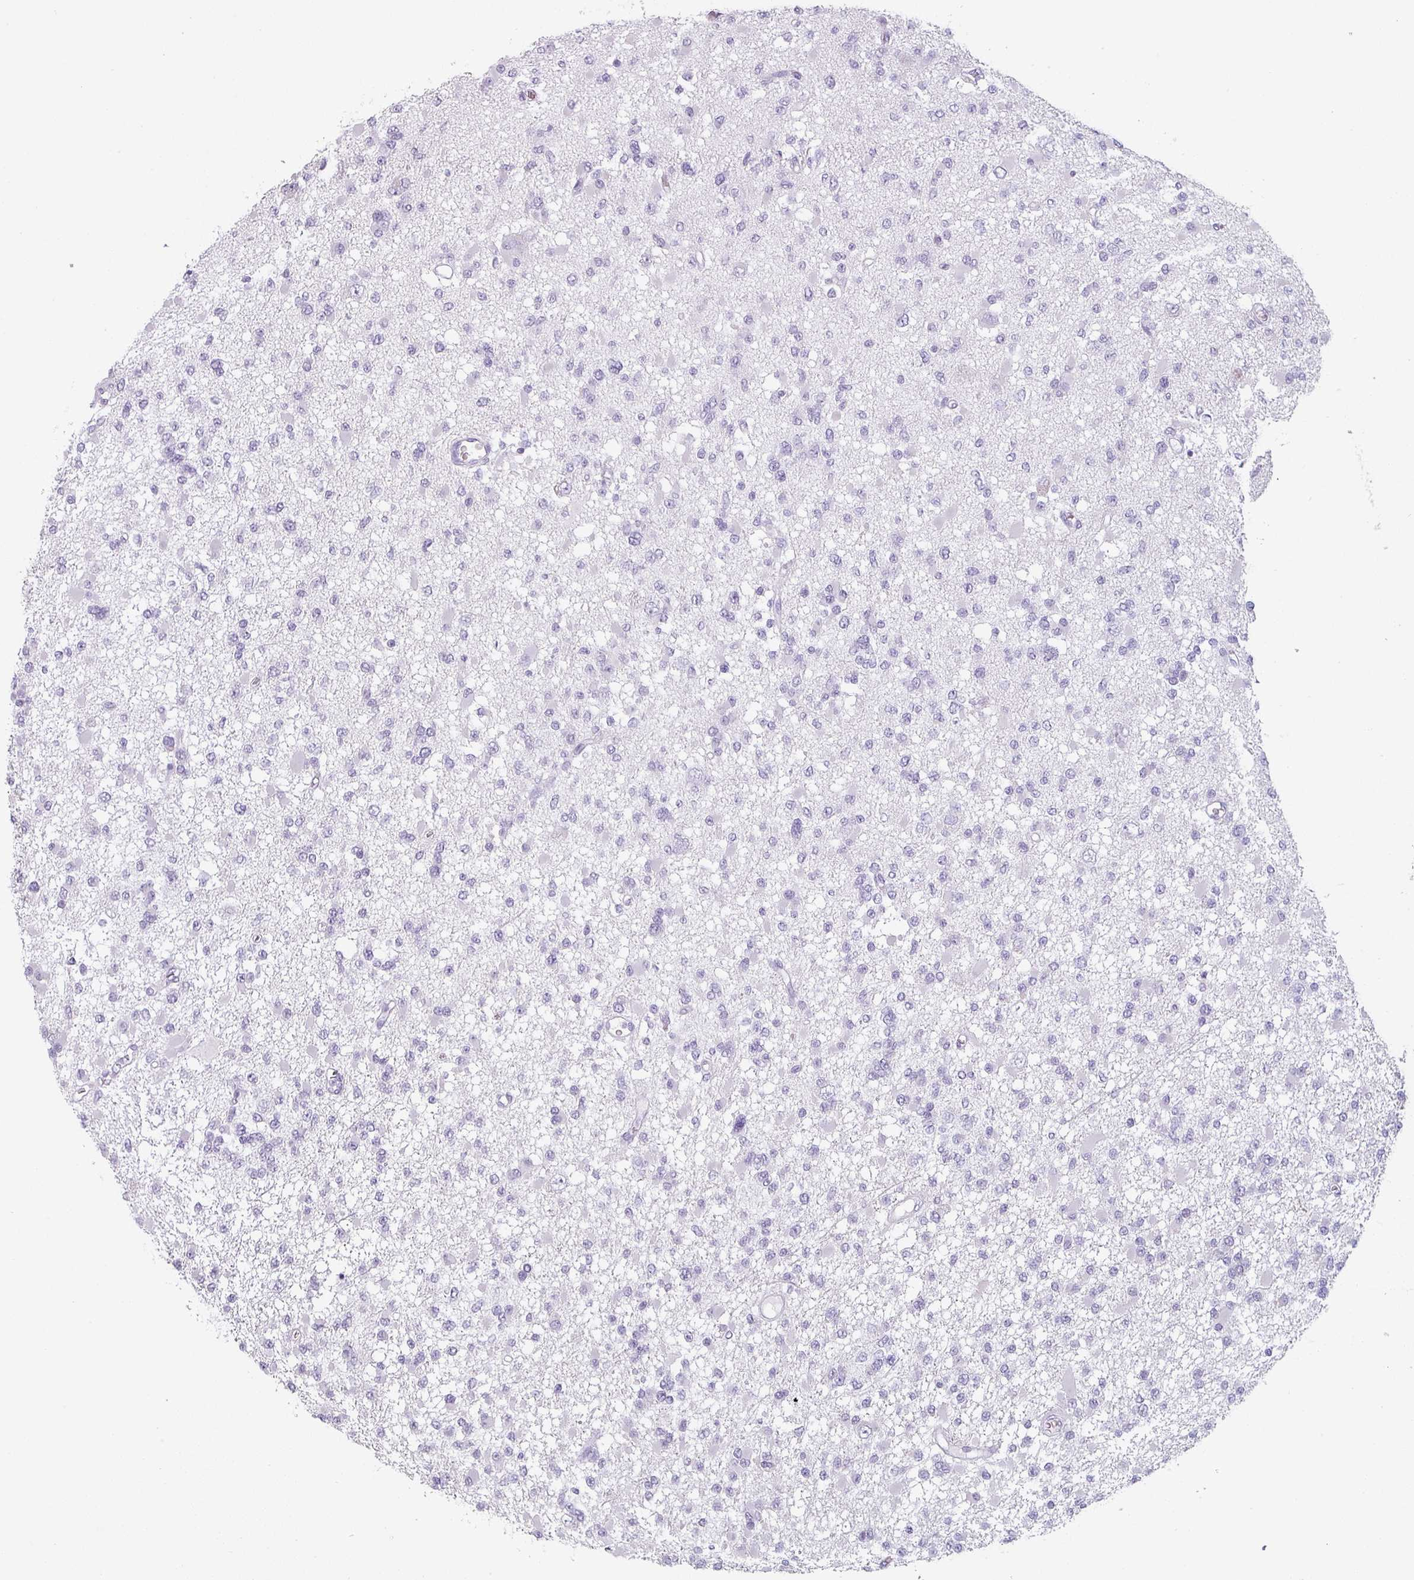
{"staining": {"intensity": "negative", "quantity": "none", "location": "none"}, "tissue": "glioma", "cell_type": "Tumor cells", "image_type": "cancer", "snomed": [{"axis": "morphology", "description": "Glioma, malignant, Low grade"}, {"axis": "topography", "description": "Brain"}], "caption": "There is no significant staining in tumor cells of malignant low-grade glioma.", "gene": "SFTPA1", "patient": {"sex": "female", "age": 22}}